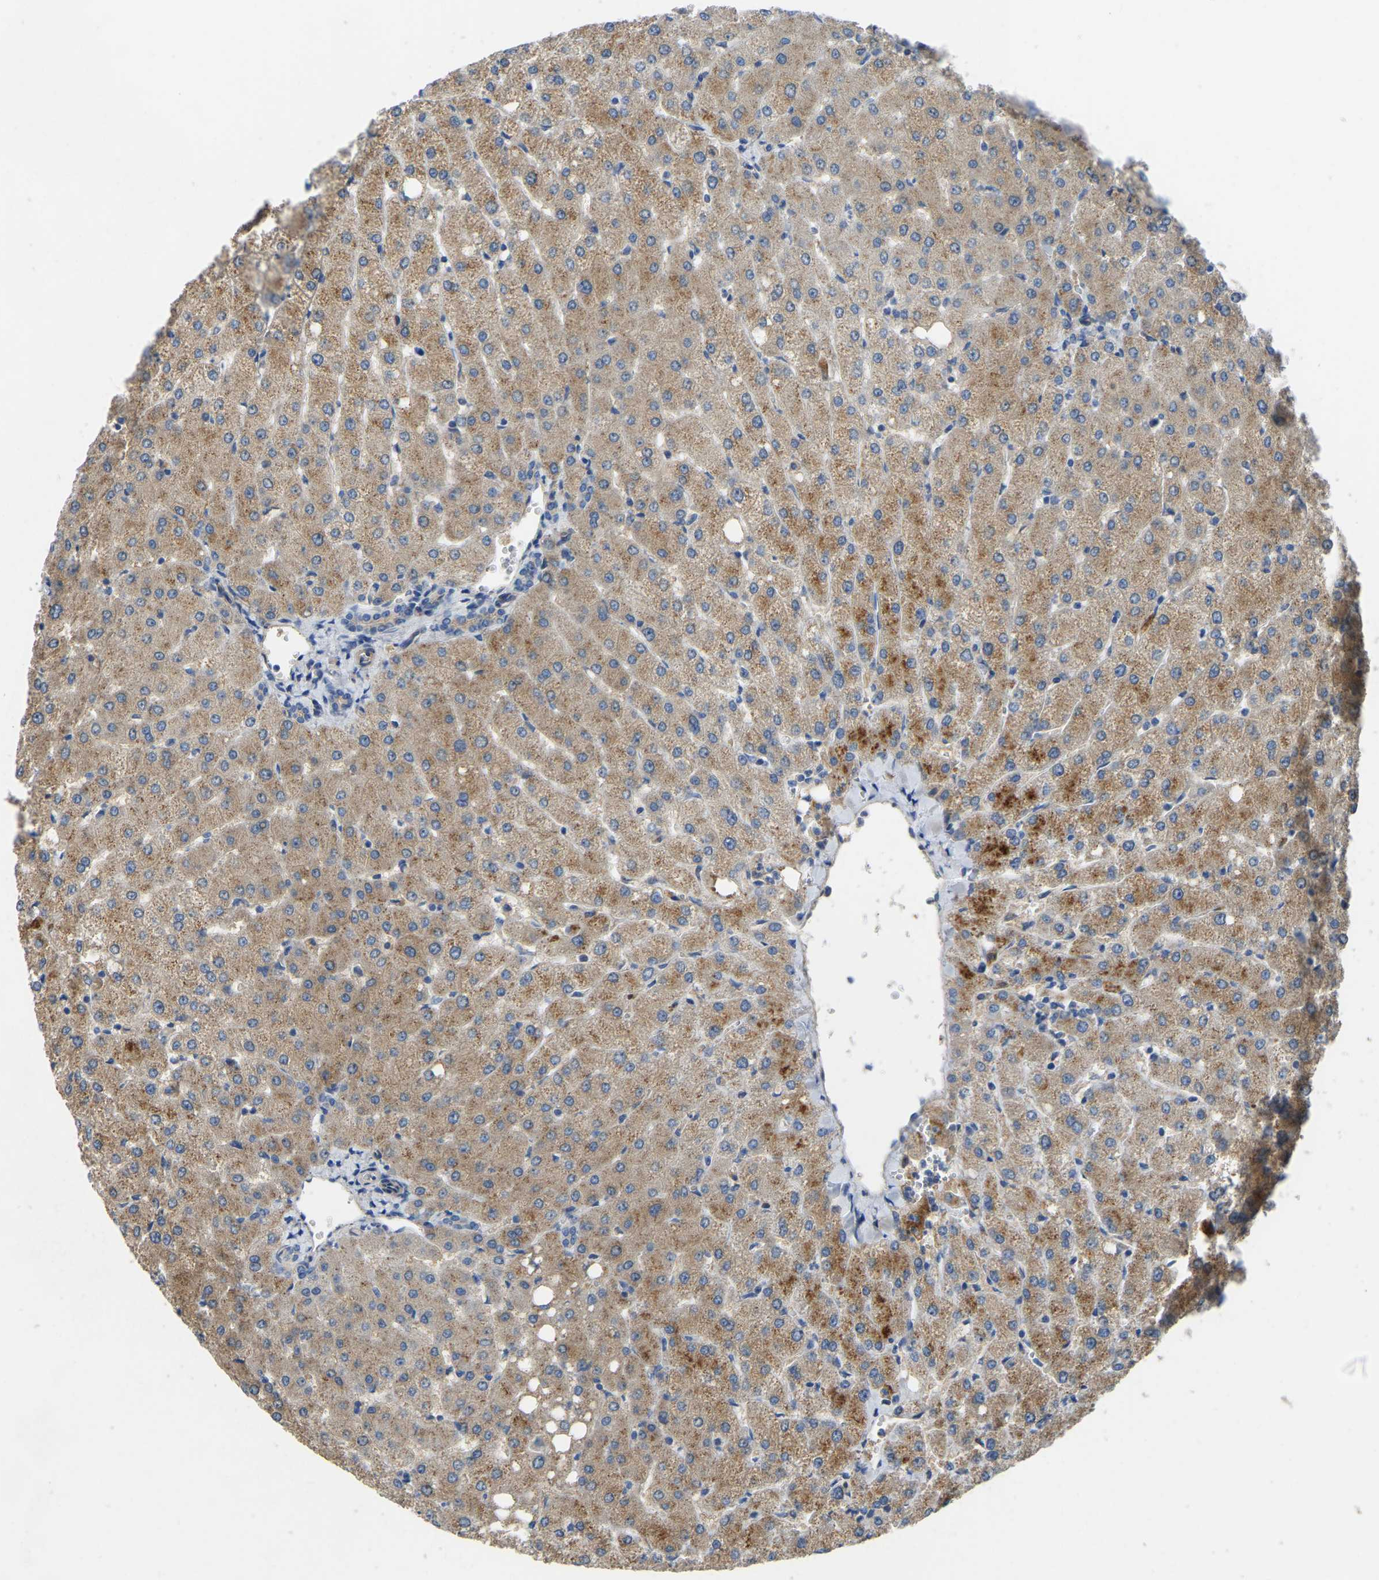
{"staining": {"intensity": "weak", "quantity": "<25%", "location": "cytoplasmic/membranous"}, "tissue": "liver", "cell_type": "Cholangiocytes", "image_type": "normal", "snomed": [{"axis": "morphology", "description": "Normal tissue, NOS"}, {"axis": "topography", "description": "Liver"}], "caption": "Cholangiocytes are negative for brown protein staining in benign liver. Brightfield microscopy of immunohistochemistry stained with DAB (3,3'-diaminobenzidine) (brown) and hematoxylin (blue), captured at high magnification.", "gene": "HIGD2B", "patient": {"sex": "female", "age": 54}}